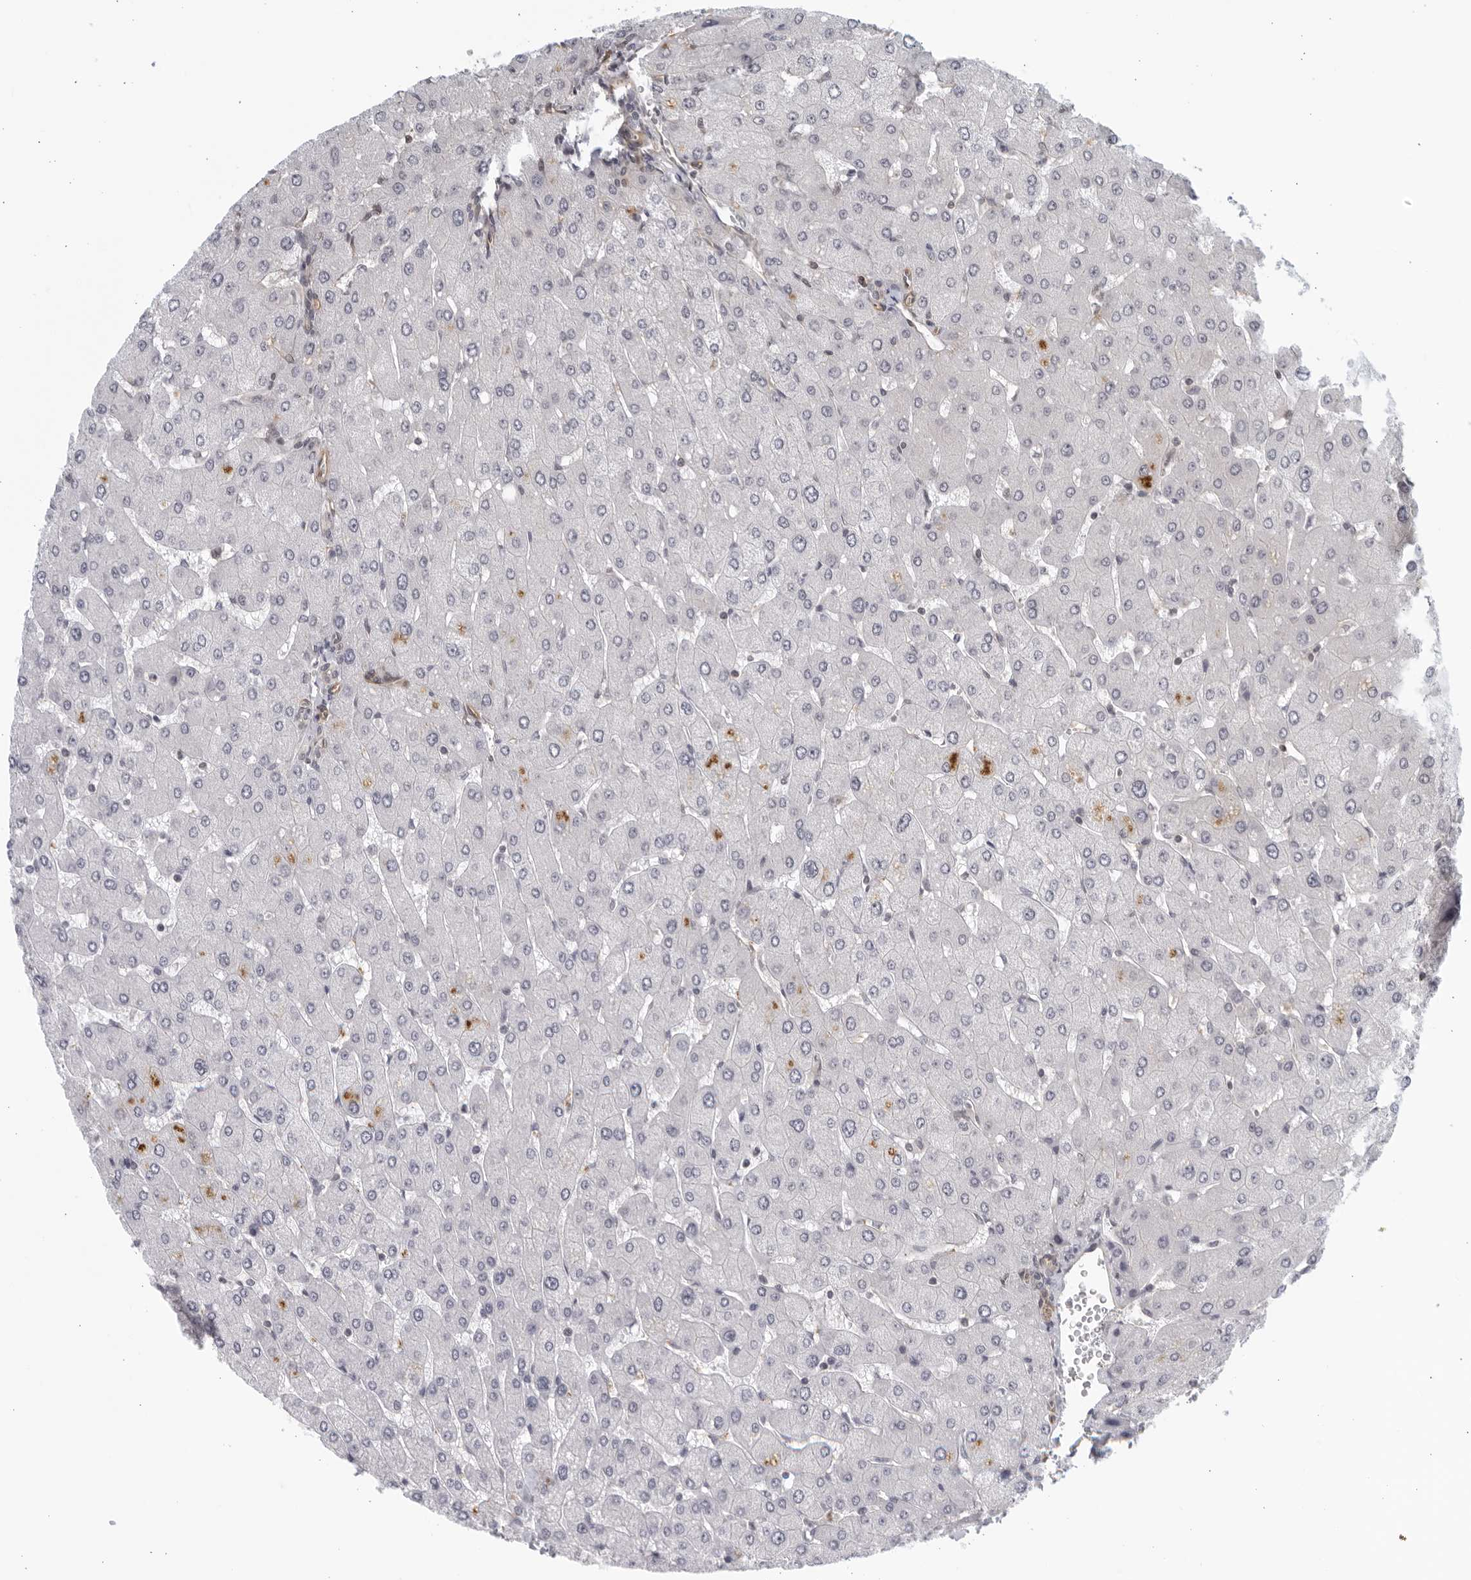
{"staining": {"intensity": "negative", "quantity": "none", "location": "none"}, "tissue": "liver", "cell_type": "Cholangiocytes", "image_type": "normal", "snomed": [{"axis": "morphology", "description": "Normal tissue, NOS"}, {"axis": "topography", "description": "Liver"}], "caption": "Protein analysis of benign liver reveals no significant expression in cholangiocytes. (DAB (3,3'-diaminobenzidine) immunohistochemistry (IHC) visualized using brightfield microscopy, high magnification).", "gene": "SERTAD4", "patient": {"sex": "male", "age": 55}}